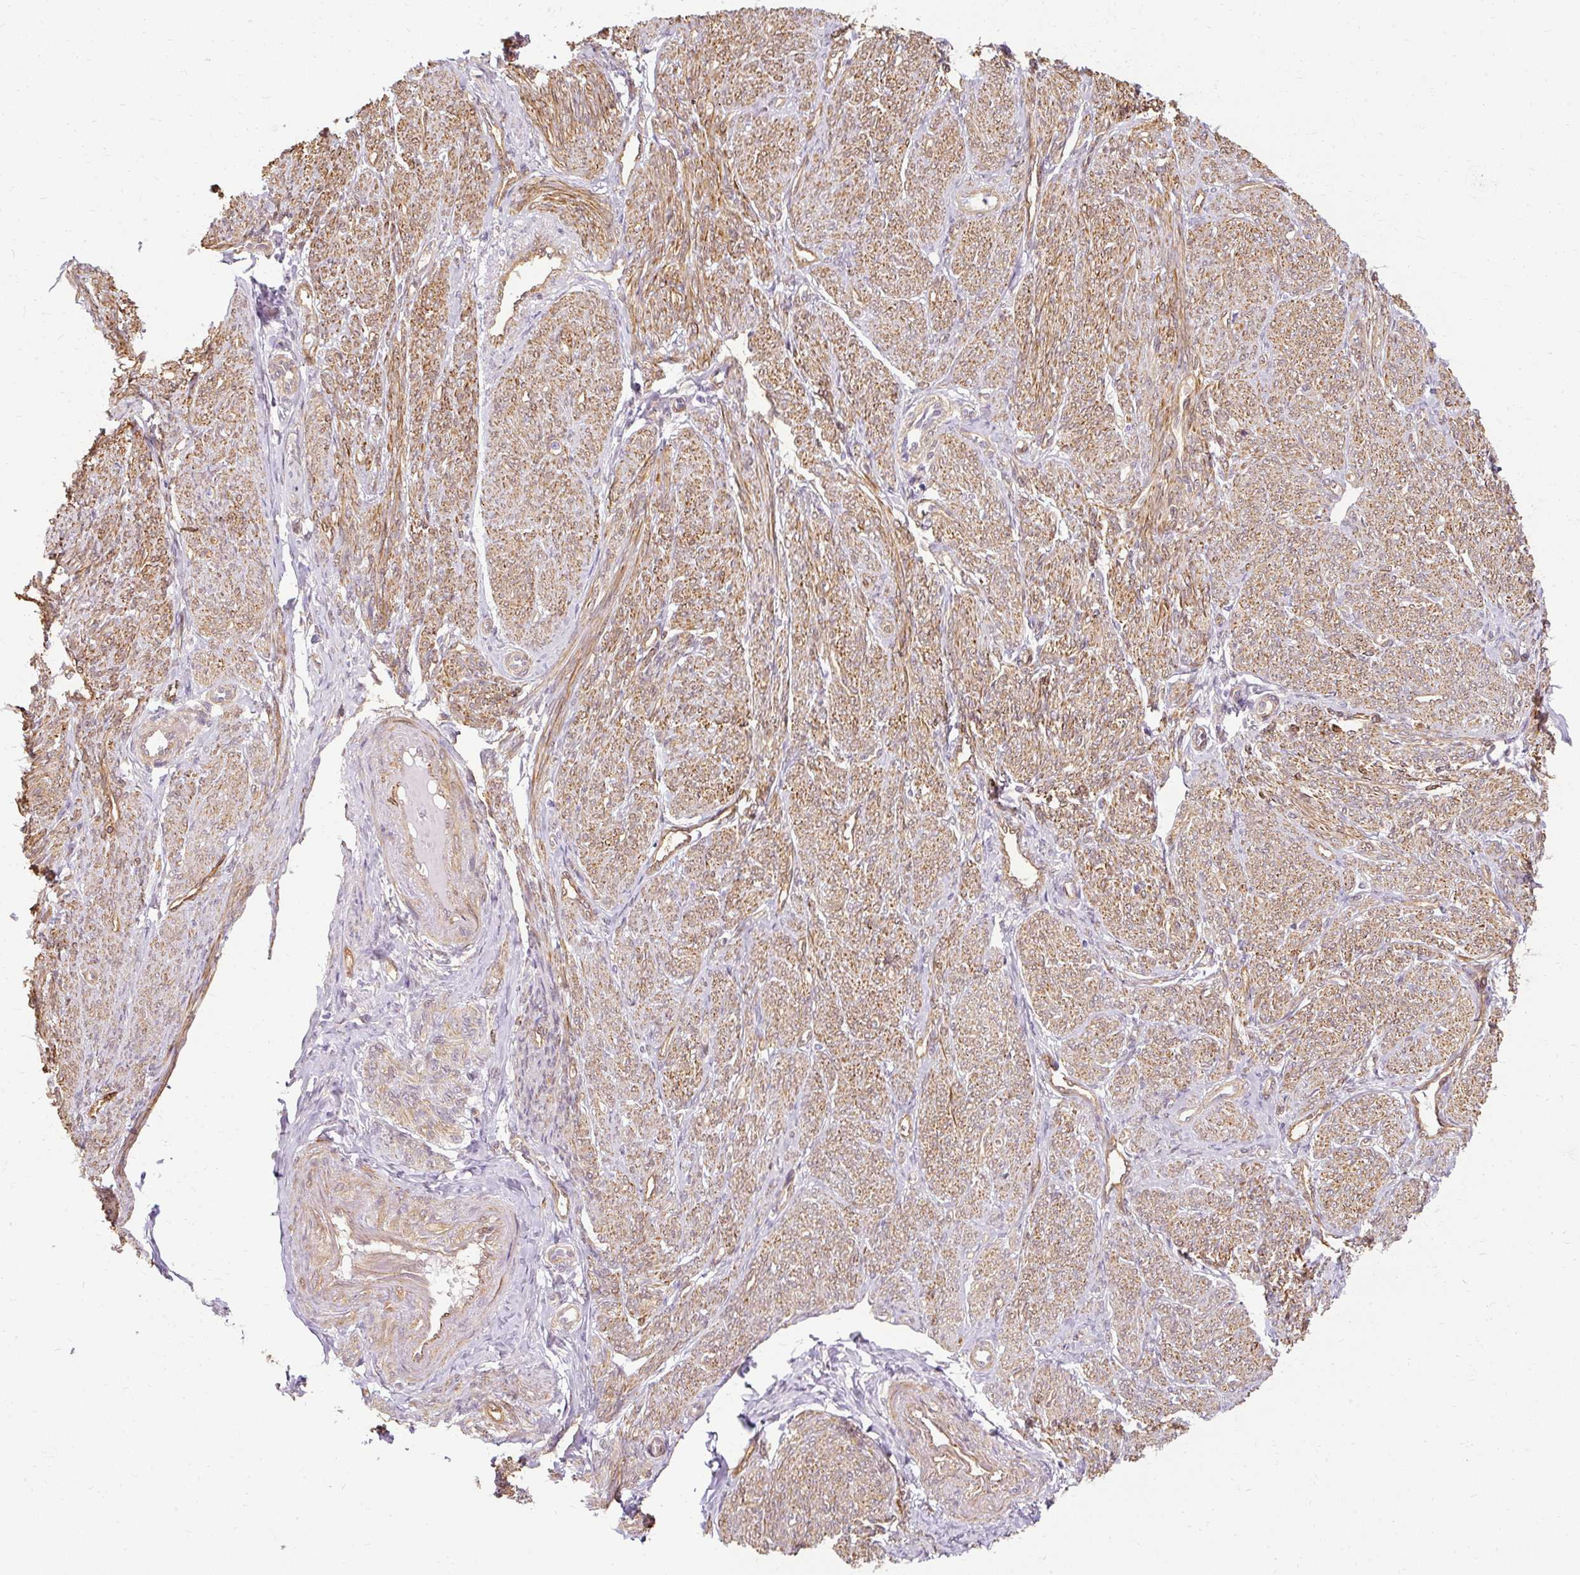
{"staining": {"intensity": "moderate", "quantity": "25%-75%", "location": "cytoplasmic/membranous"}, "tissue": "smooth muscle", "cell_type": "Smooth muscle cells", "image_type": "normal", "snomed": [{"axis": "morphology", "description": "Normal tissue, NOS"}, {"axis": "topography", "description": "Smooth muscle"}], "caption": "Immunohistochemistry (IHC) of benign smooth muscle shows medium levels of moderate cytoplasmic/membranous positivity in approximately 25%-75% of smooth muscle cells.", "gene": "CNN3", "patient": {"sex": "female", "age": 65}}